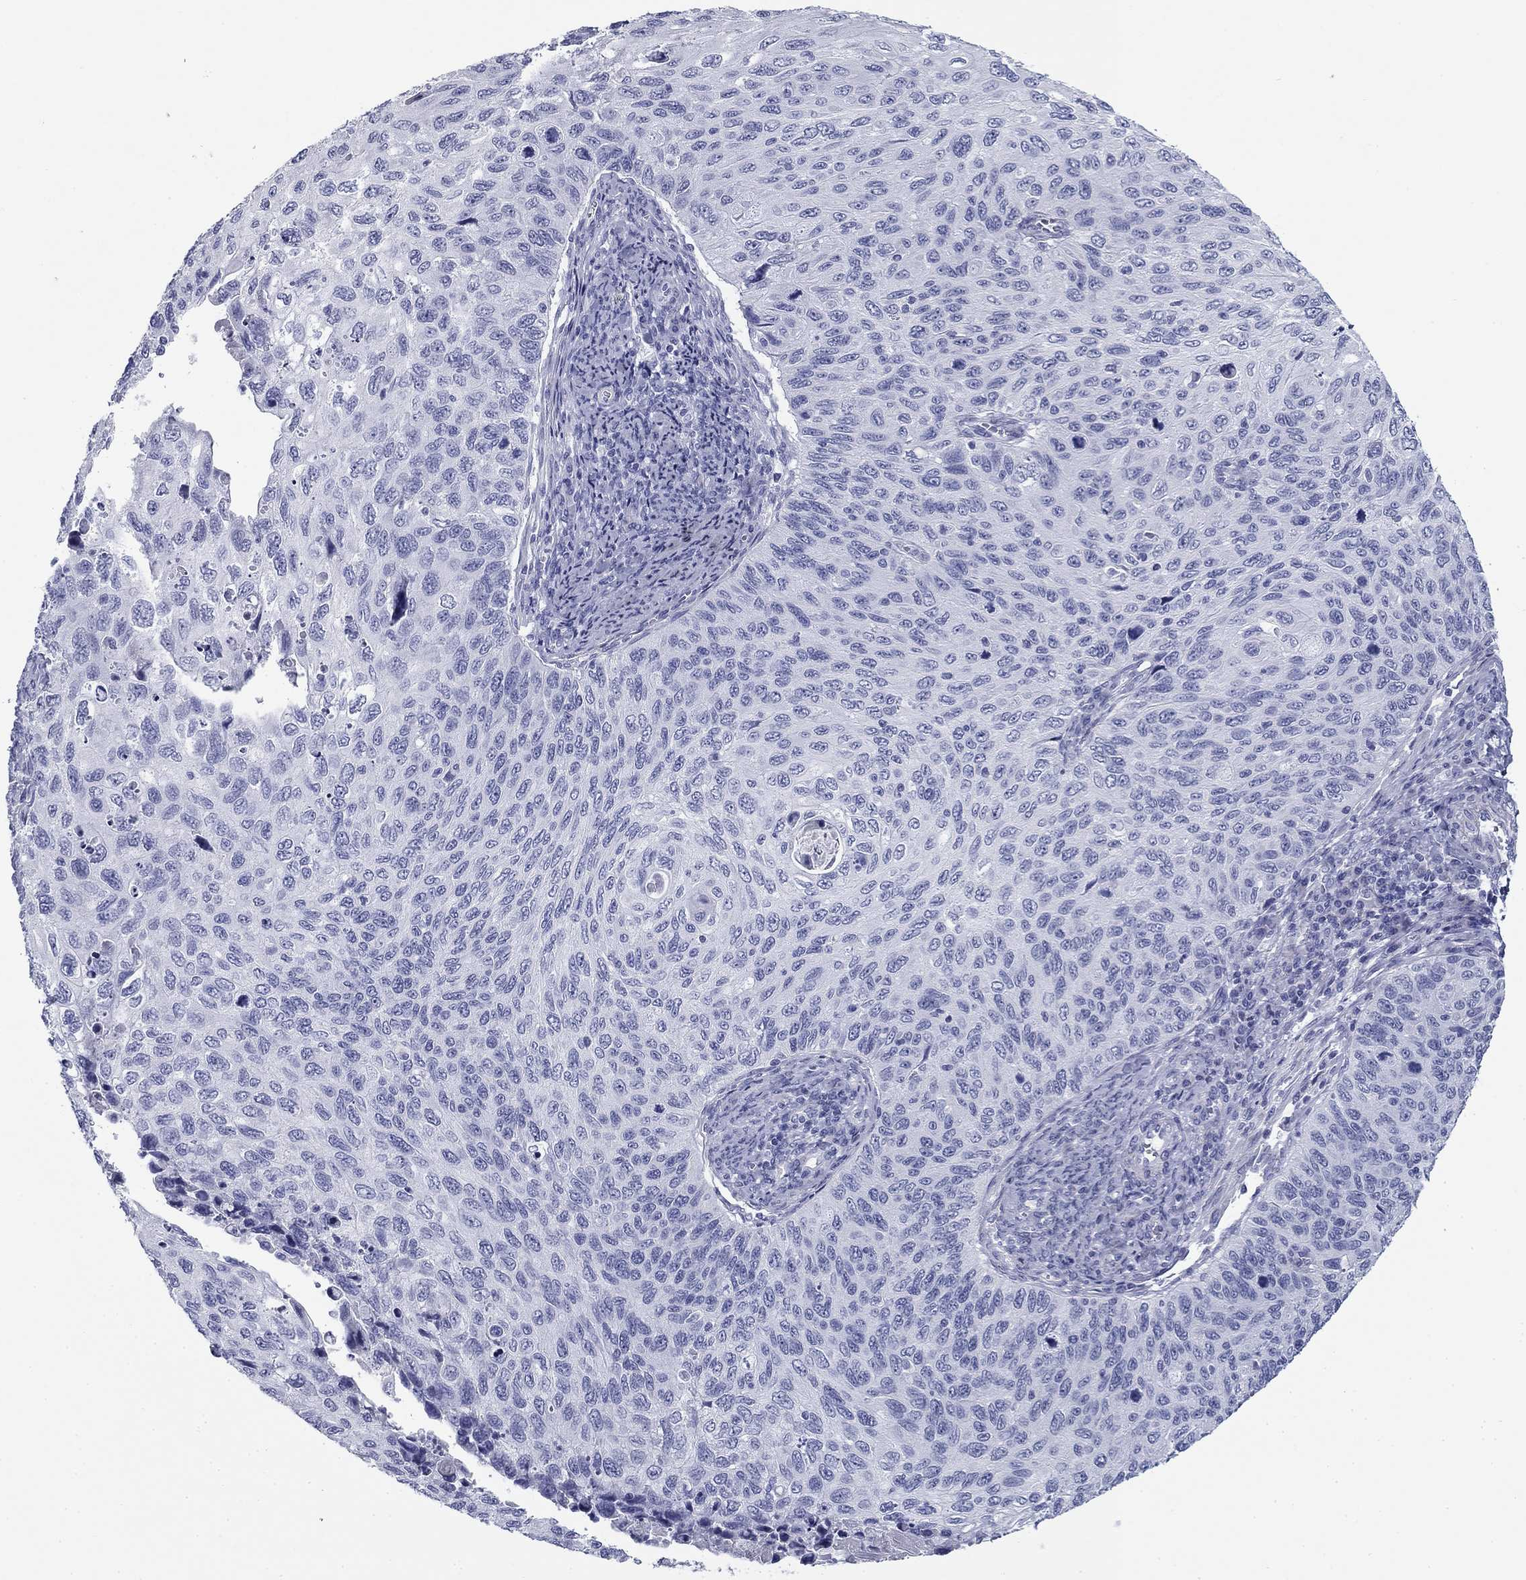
{"staining": {"intensity": "negative", "quantity": "none", "location": "none"}, "tissue": "cervical cancer", "cell_type": "Tumor cells", "image_type": "cancer", "snomed": [{"axis": "morphology", "description": "Squamous cell carcinoma, NOS"}, {"axis": "topography", "description": "Cervix"}], "caption": "Protein analysis of cervical cancer (squamous cell carcinoma) reveals no significant staining in tumor cells.", "gene": "ZP2", "patient": {"sex": "female", "age": 70}}